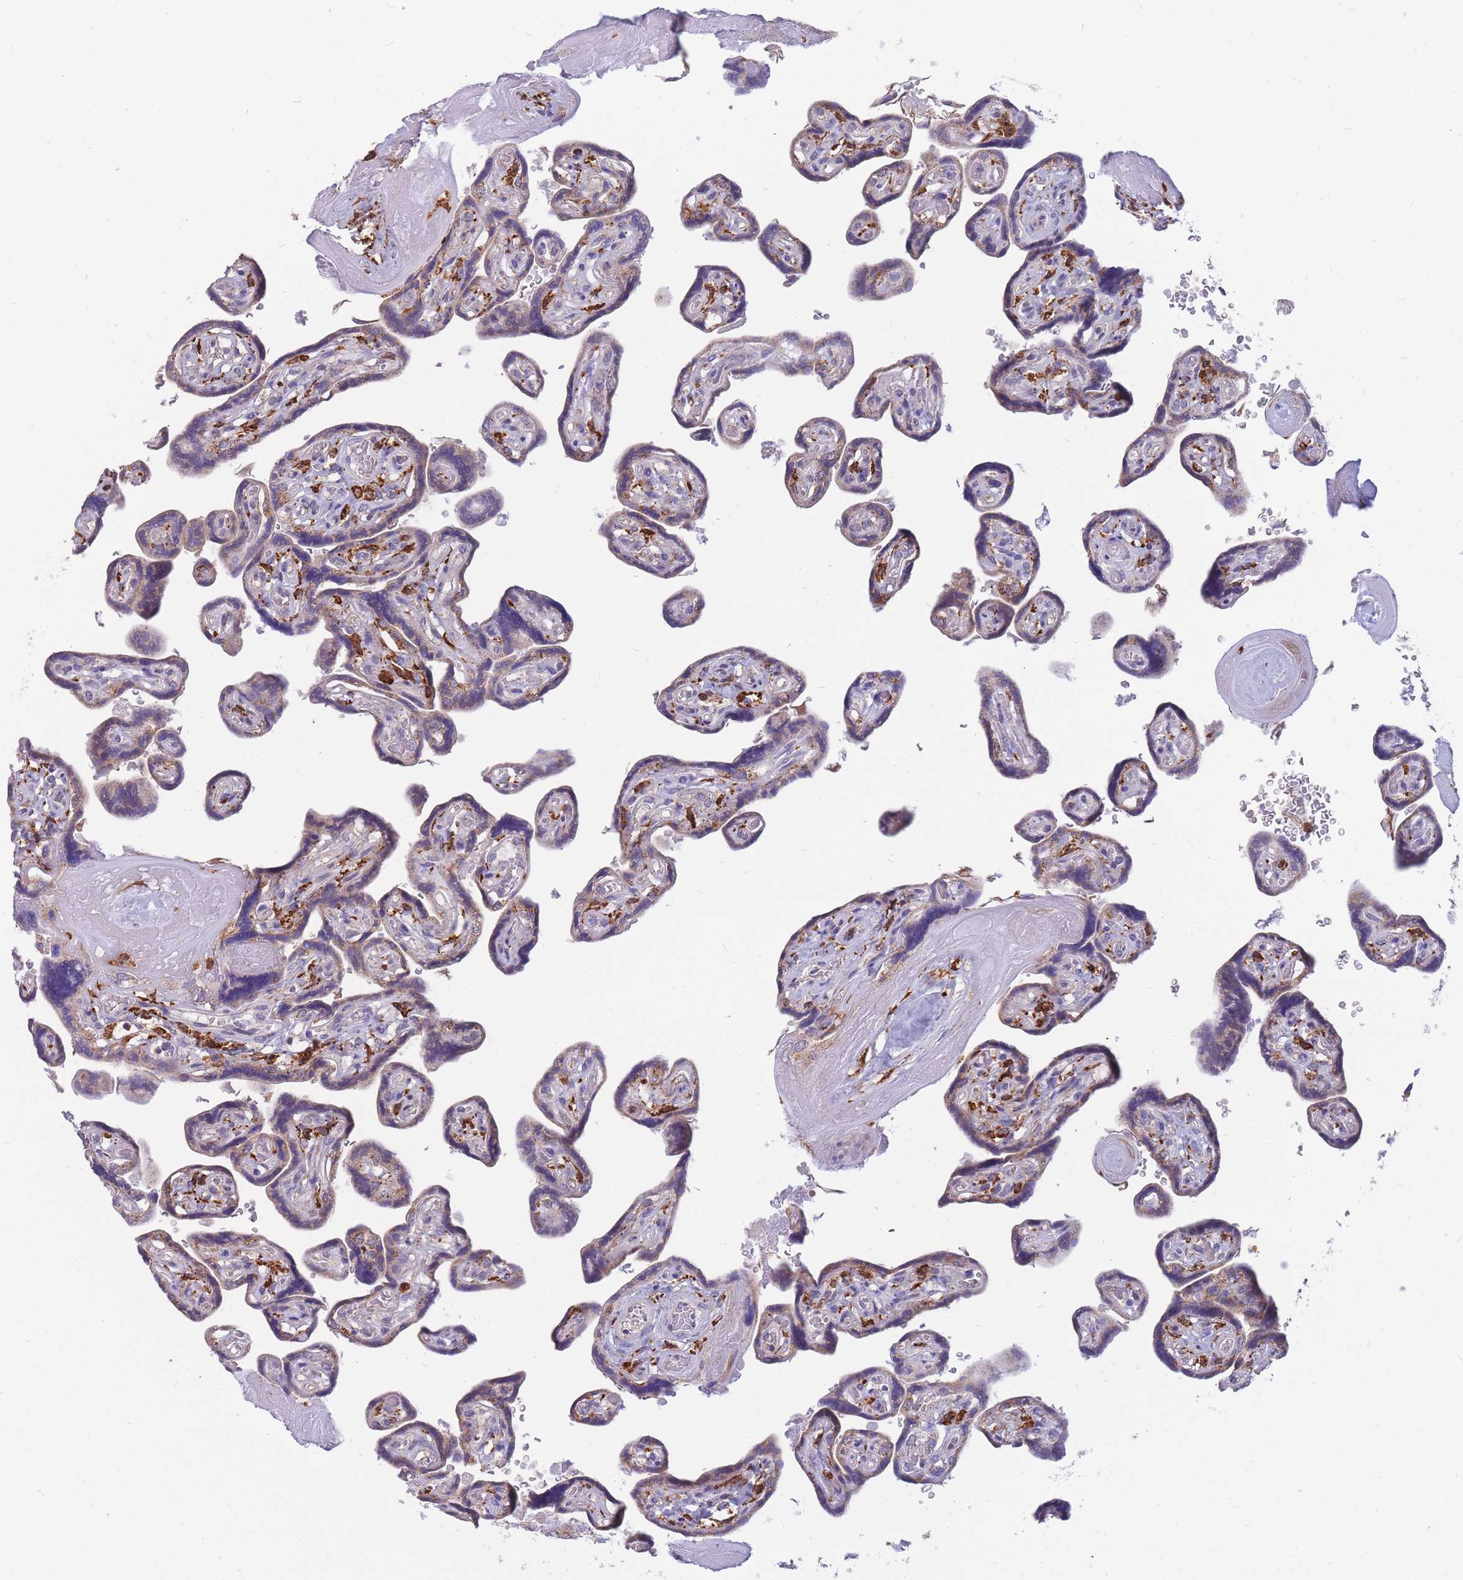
{"staining": {"intensity": "weak", "quantity": ">75%", "location": "cytoplasmic/membranous"}, "tissue": "placenta", "cell_type": "Decidual cells", "image_type": "normal", "snomed": [{"axis": "morphology", "description": "Normal tissue, NOS"}, {"axis": "topography", "description": "Placenta"}], "caption": "Brown immunohistochemical staining in normal placenta reveals weak cytoplasmic/membranous expression in about >75% of decidual cells. (Stains: DAB in brown, nuclei in blue, Microscopy: brightfield microscopy at high magnification).", "gene": "MRPL54", "patient": {"sex": "female", "age": 32}}